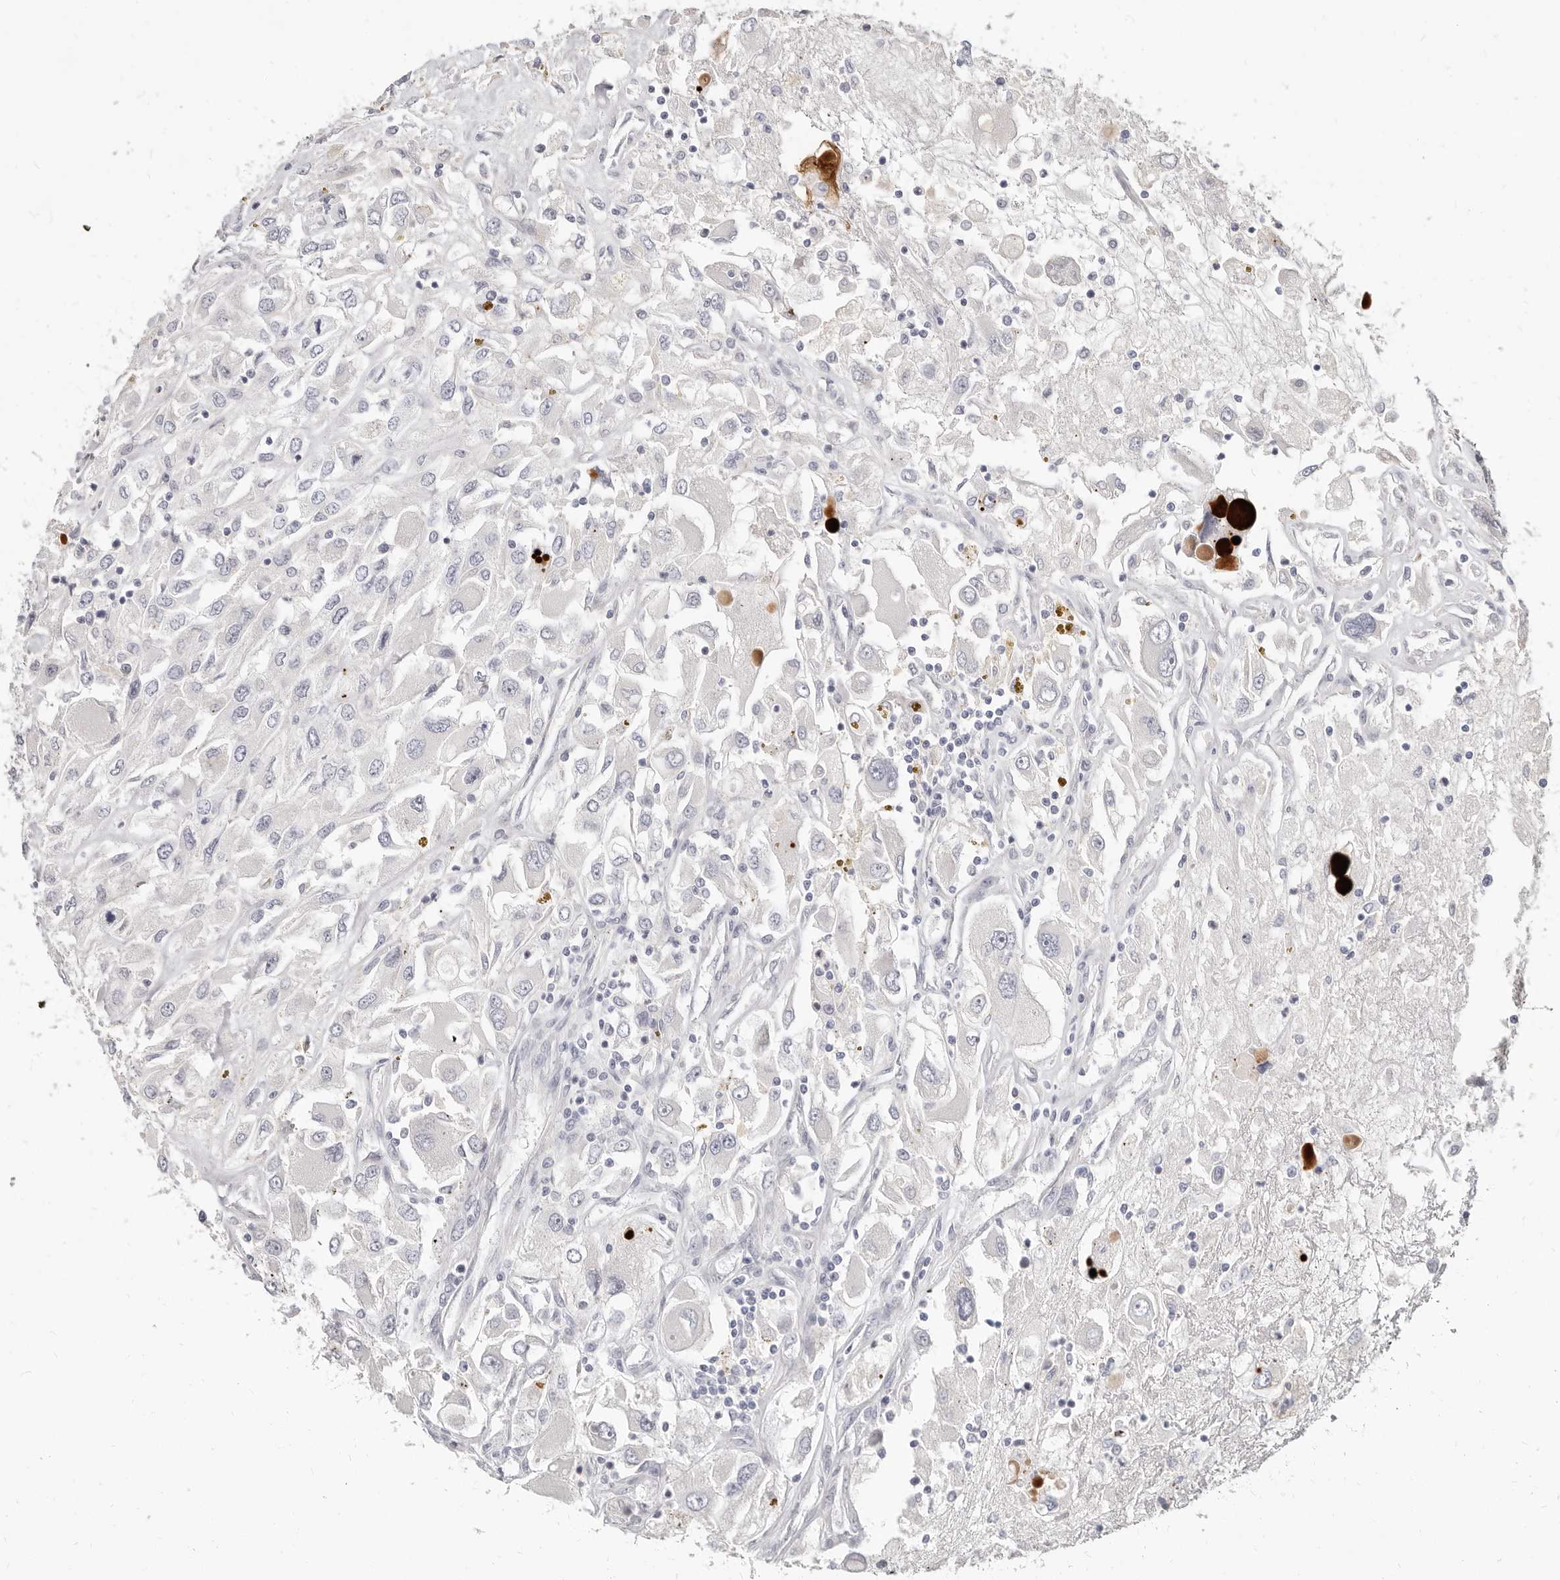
{"staining": {"intensity": "negative", "quantity": "none", "location": "none"}, "tissue": "renal cancer", "cell_type": "Tumor cells", "image_type": "cancer", "snomed": [{"axis": "morphology", "description": "Adenocarcinoma, NOS"}, {"axis": "topography", "description": "Kidney"}], "caption": "An immunohistochemistry micrograph of renal cancer (adenocarcinoma) is shown. There is no staining in tumor cells of renal cancer (adenocarcinoma). (DAB (3,3'-diaminobenzidine) immunohistochemistry visualized using brightfield microscopy, high magnification).", "gene": "ZRANB1", "patient": {"sex": "female", "age": 52}}